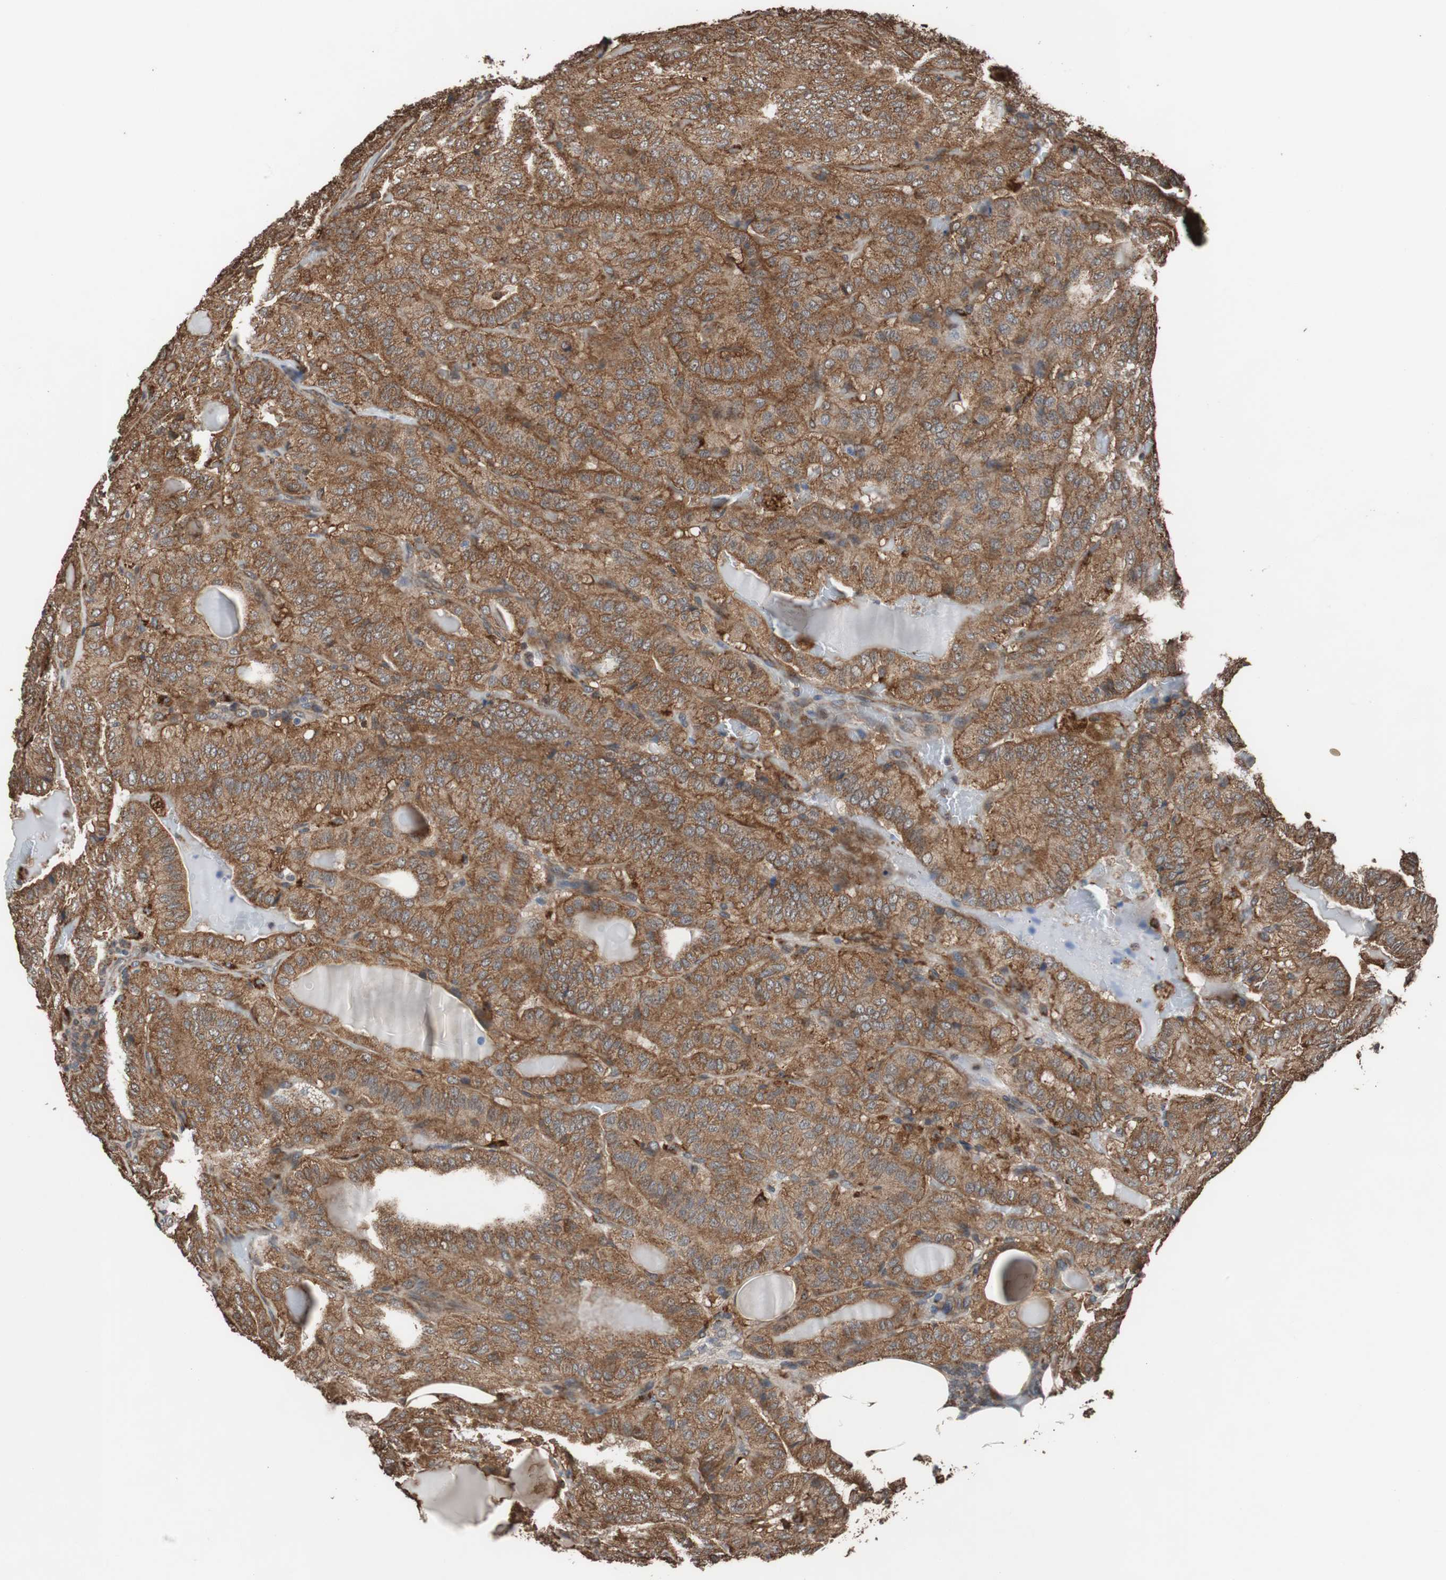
{"staining": {"intensity": "strong", "quantity": ">75%", "location": "cytoplasmic/membranous"}, "tissue": "thyroid cancer", "cell_type": "Tumor cells", "image_type": "cancer", "snomed": [{"axis": "morphology", "description": "Papillary adenocarcinoma, NOS"}, {"axis": "topography", "description": "Thyroid gland"}], "caption": "There is high levels of strong cytoplasmic/membranous positivity in tumor cells of thyroid papillary adenocarcinoma, as demonstrated by immunohistochemical staining (brown color).", "gene": "USP10", "patient": {"sex": "male", "age": 77}}